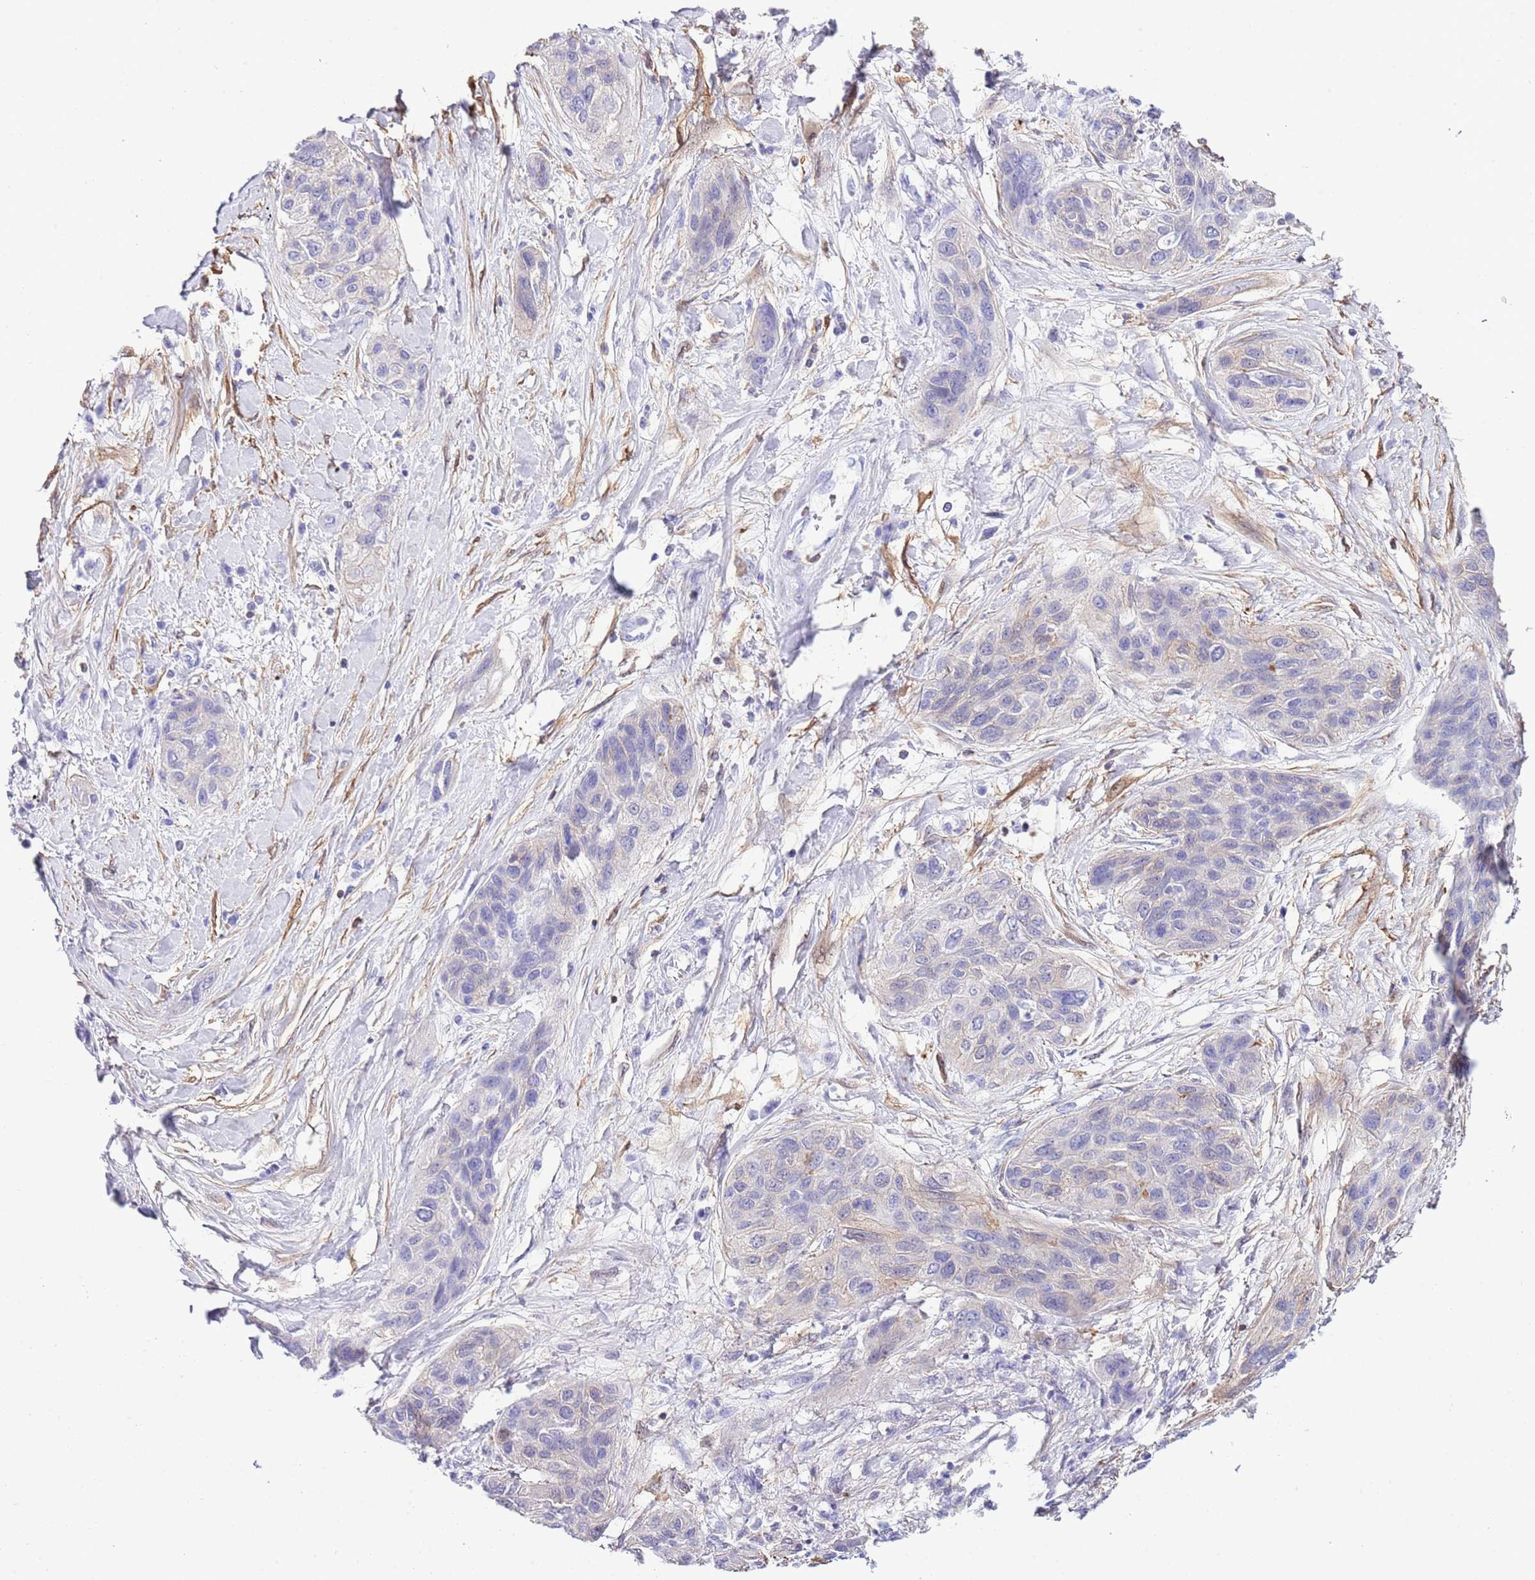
{"staining": {"intensity": "negative", "quantity": "none", "location": "none"}, "tissue": "lung cancer", "cell_type": "Tumor cells", "image_type": "cancer", "snomed": [{"axis": "morphology", "description": "Squamous cell carcinoma, NOS"}, {"axis": "topography", "description": "Lung"}], "caption": "Histopathology image shows no protein staining in tumor cells of lung cancer (squamous cell carcinoma) tissue.", "gene": "CNN2", "patient": {"sex": "female", "age": 70}}